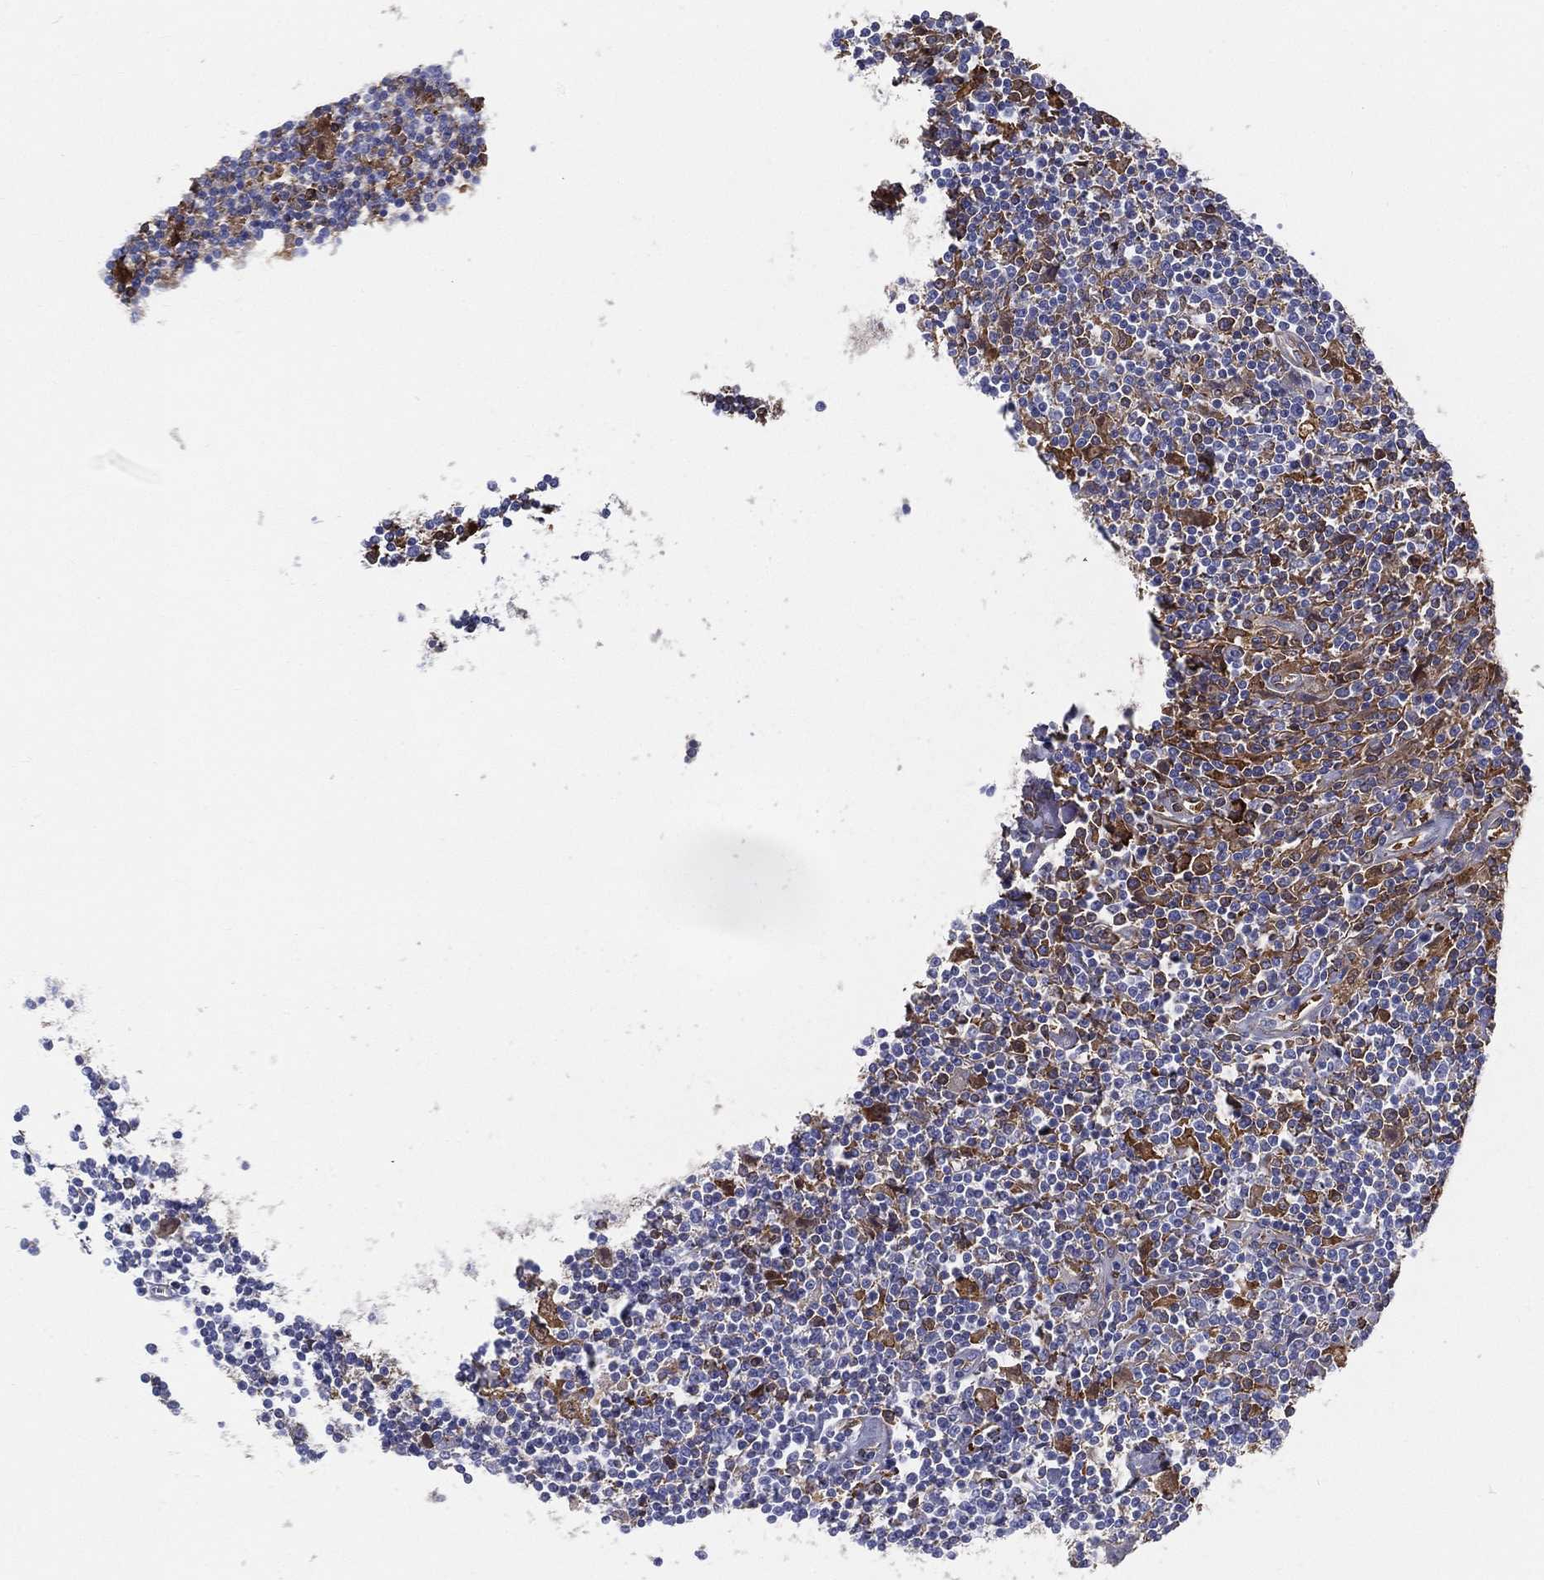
{"staining": {"intensity": "moderate", "quantity": "<25%", "location": "cytoplasmic/membranous"}, "tissue": "lymphoma", "cell_type": "Tumor cells", "image_type": "cancer", "snomed": [{"axis": "morphology", "description": "Hodgkin's disease, NOS"}, {"axis": "topography", "description": "Lymph node"}], "caption": "This micrograph exhibits Hodgkin's disease stained with immunohistochemistry to label a protein in brown. The cytoplasmic/membranous of tumor cells show moderate positivity for the protein. Nuclei are counter-stained blue.", "gene": "IFNB1", "patient": {"sex": "male", "age": 40}}